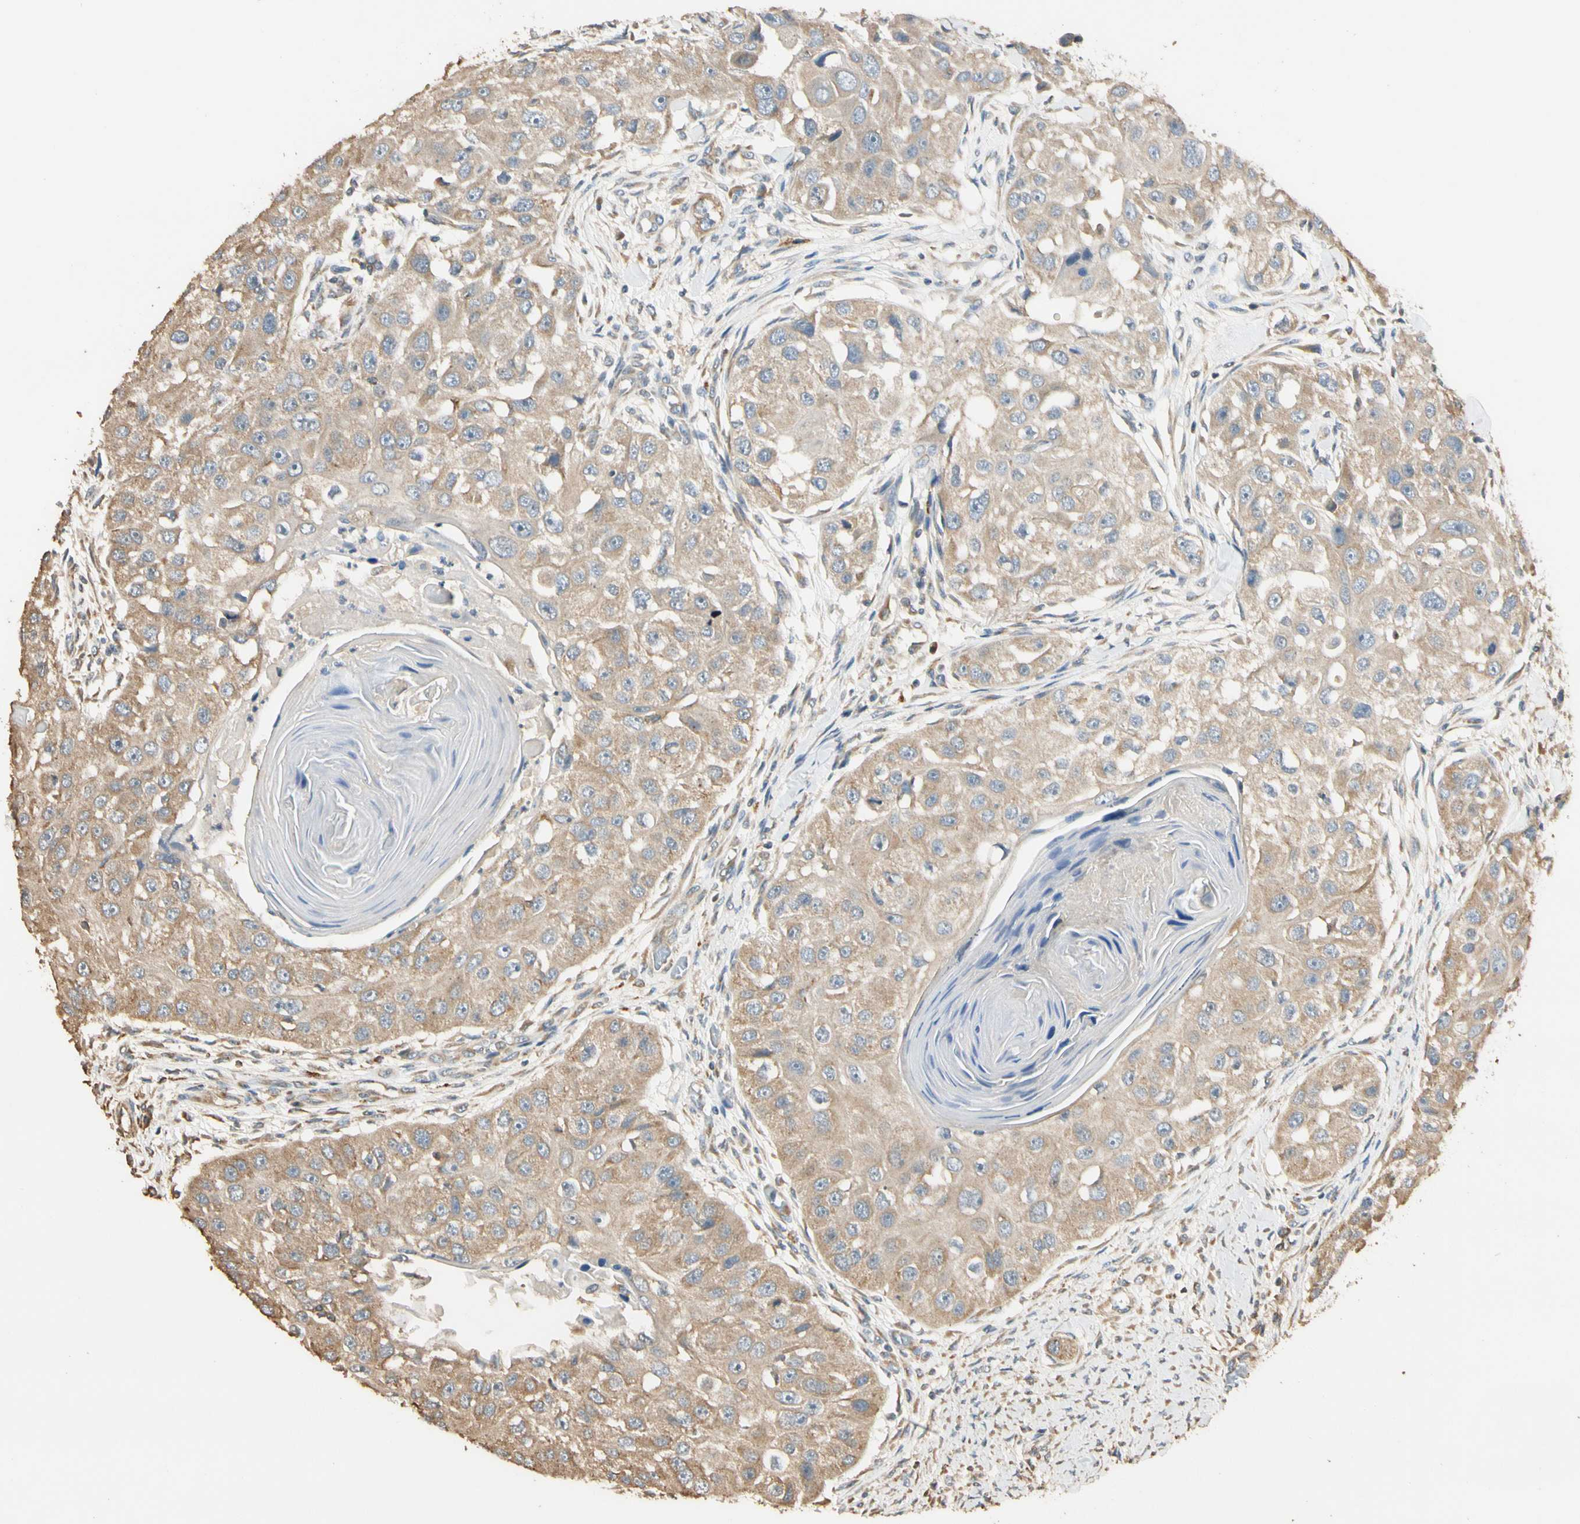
{"staining": {"intensity": "moderate", "quantity": ">75%", "location": "cytoplasmic/membranous"}, "tissue": "head and neck cancer", "cell_type": "Tumor cells", "image_type": "cancer", "snomed": [{"axis": "morphology", "description": "Normal tissue, NOS"}, {"axis": "morphology", "description": "Squamous cell carcinoma, NOS"}, {"axis": "topography", "description": "Skeletal muscle"}, {"axis": "topography", "description": "Head-Neck"}], "caption": "Immunohistochemical staining of head and neck squamous cell carcinoma demonstrates moderate cytoplasmic/membranous protein positivity in about >75% of tumor cells.", "gene": "STX18", "patient": {"sex": "male", "age": 51}}